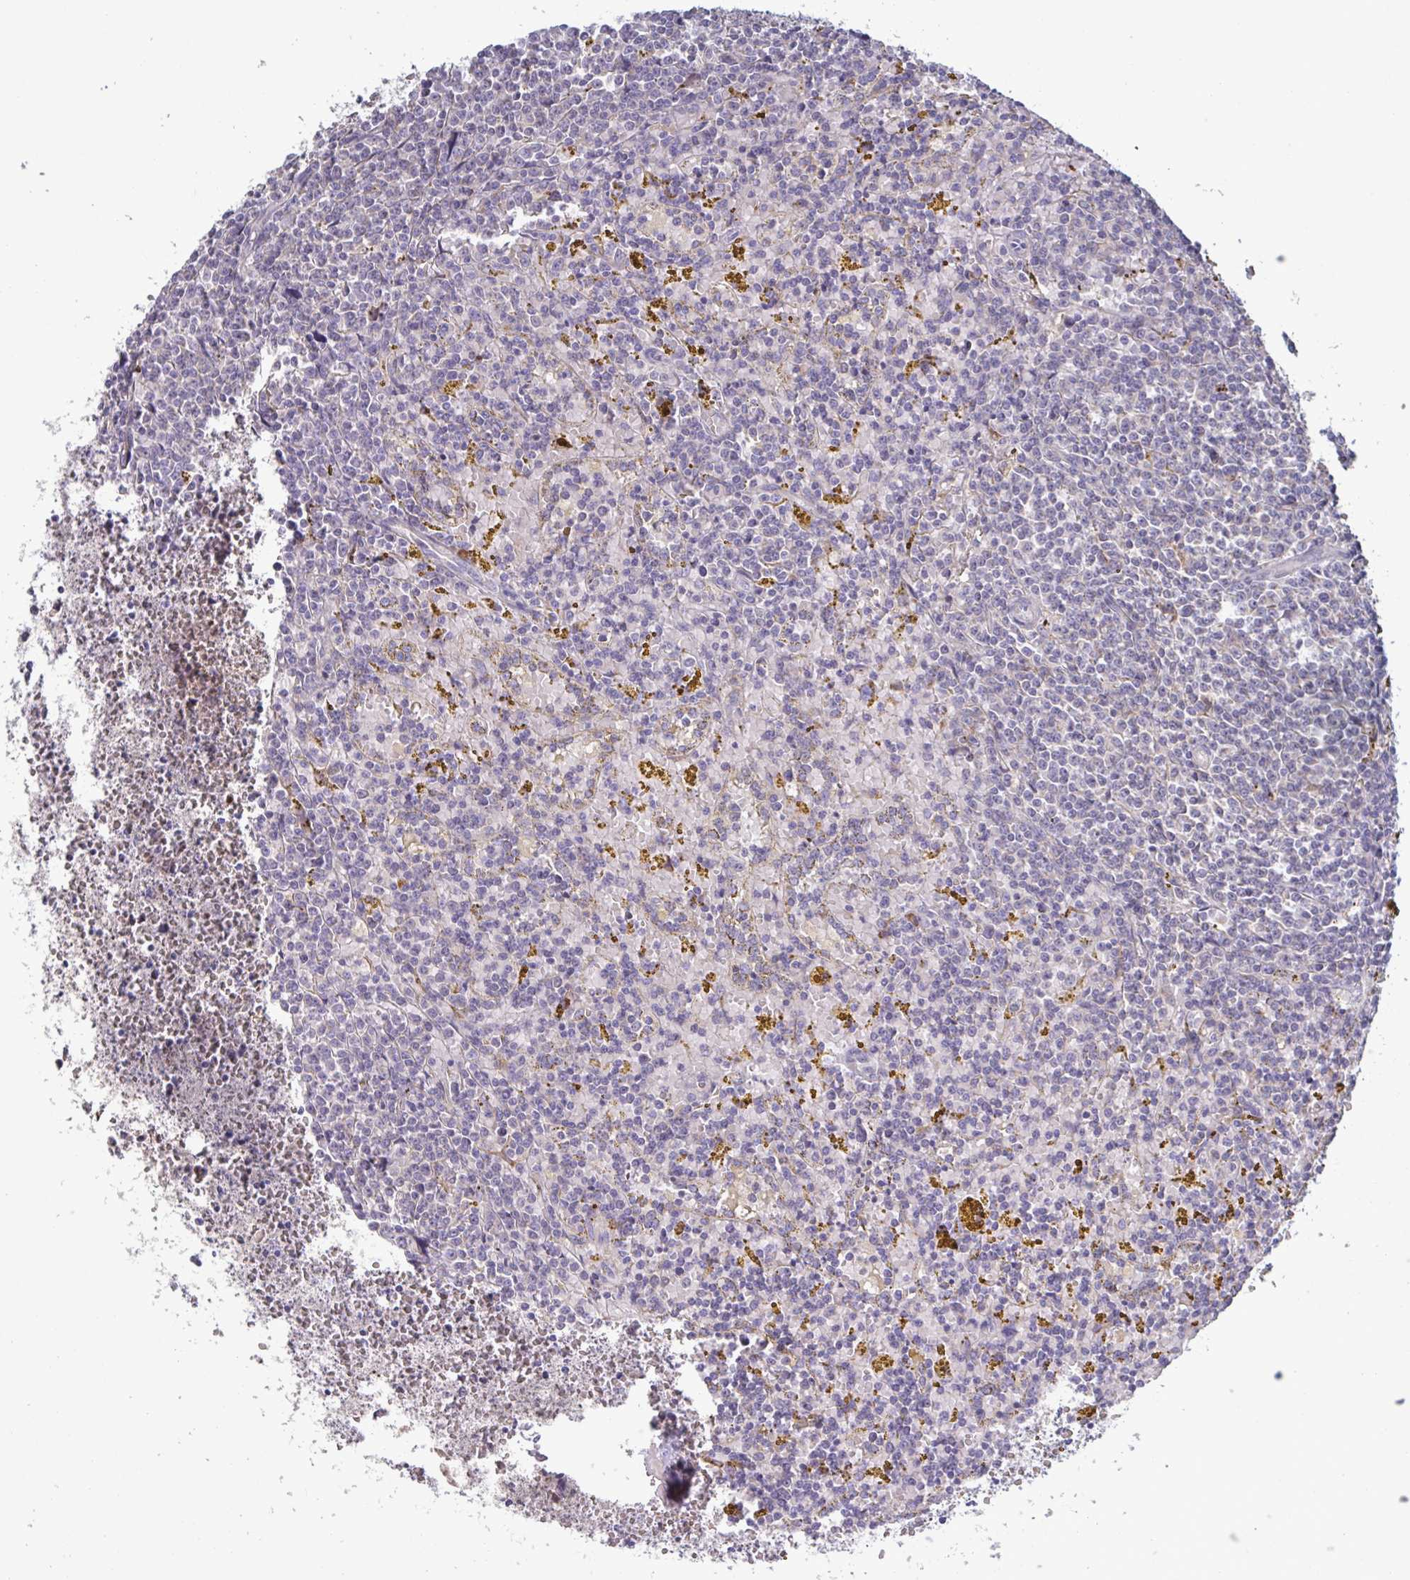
{"staining": {"intensity": "negative", "quantity": "none", "location": "none"}, "tissue": "lymphoma", "cell_type": "Tumor cells", "image_type": "cancer", "snomed": [{"axis": "morphology", "description": "Malignant lymphoma, non-Hodgkin's type, Low grade"}, {"axis": "topography", "description": "Spleen"}, {"axis": "topography", "description": "Lymph node"}], "caption": "The histopathology image shows no significant expression in tumor cells of malignant lymphoma, non-Hodgkin's type (low-grade).", "gene": "CD1E", "patient": {"sex": "female", "age": 66}}